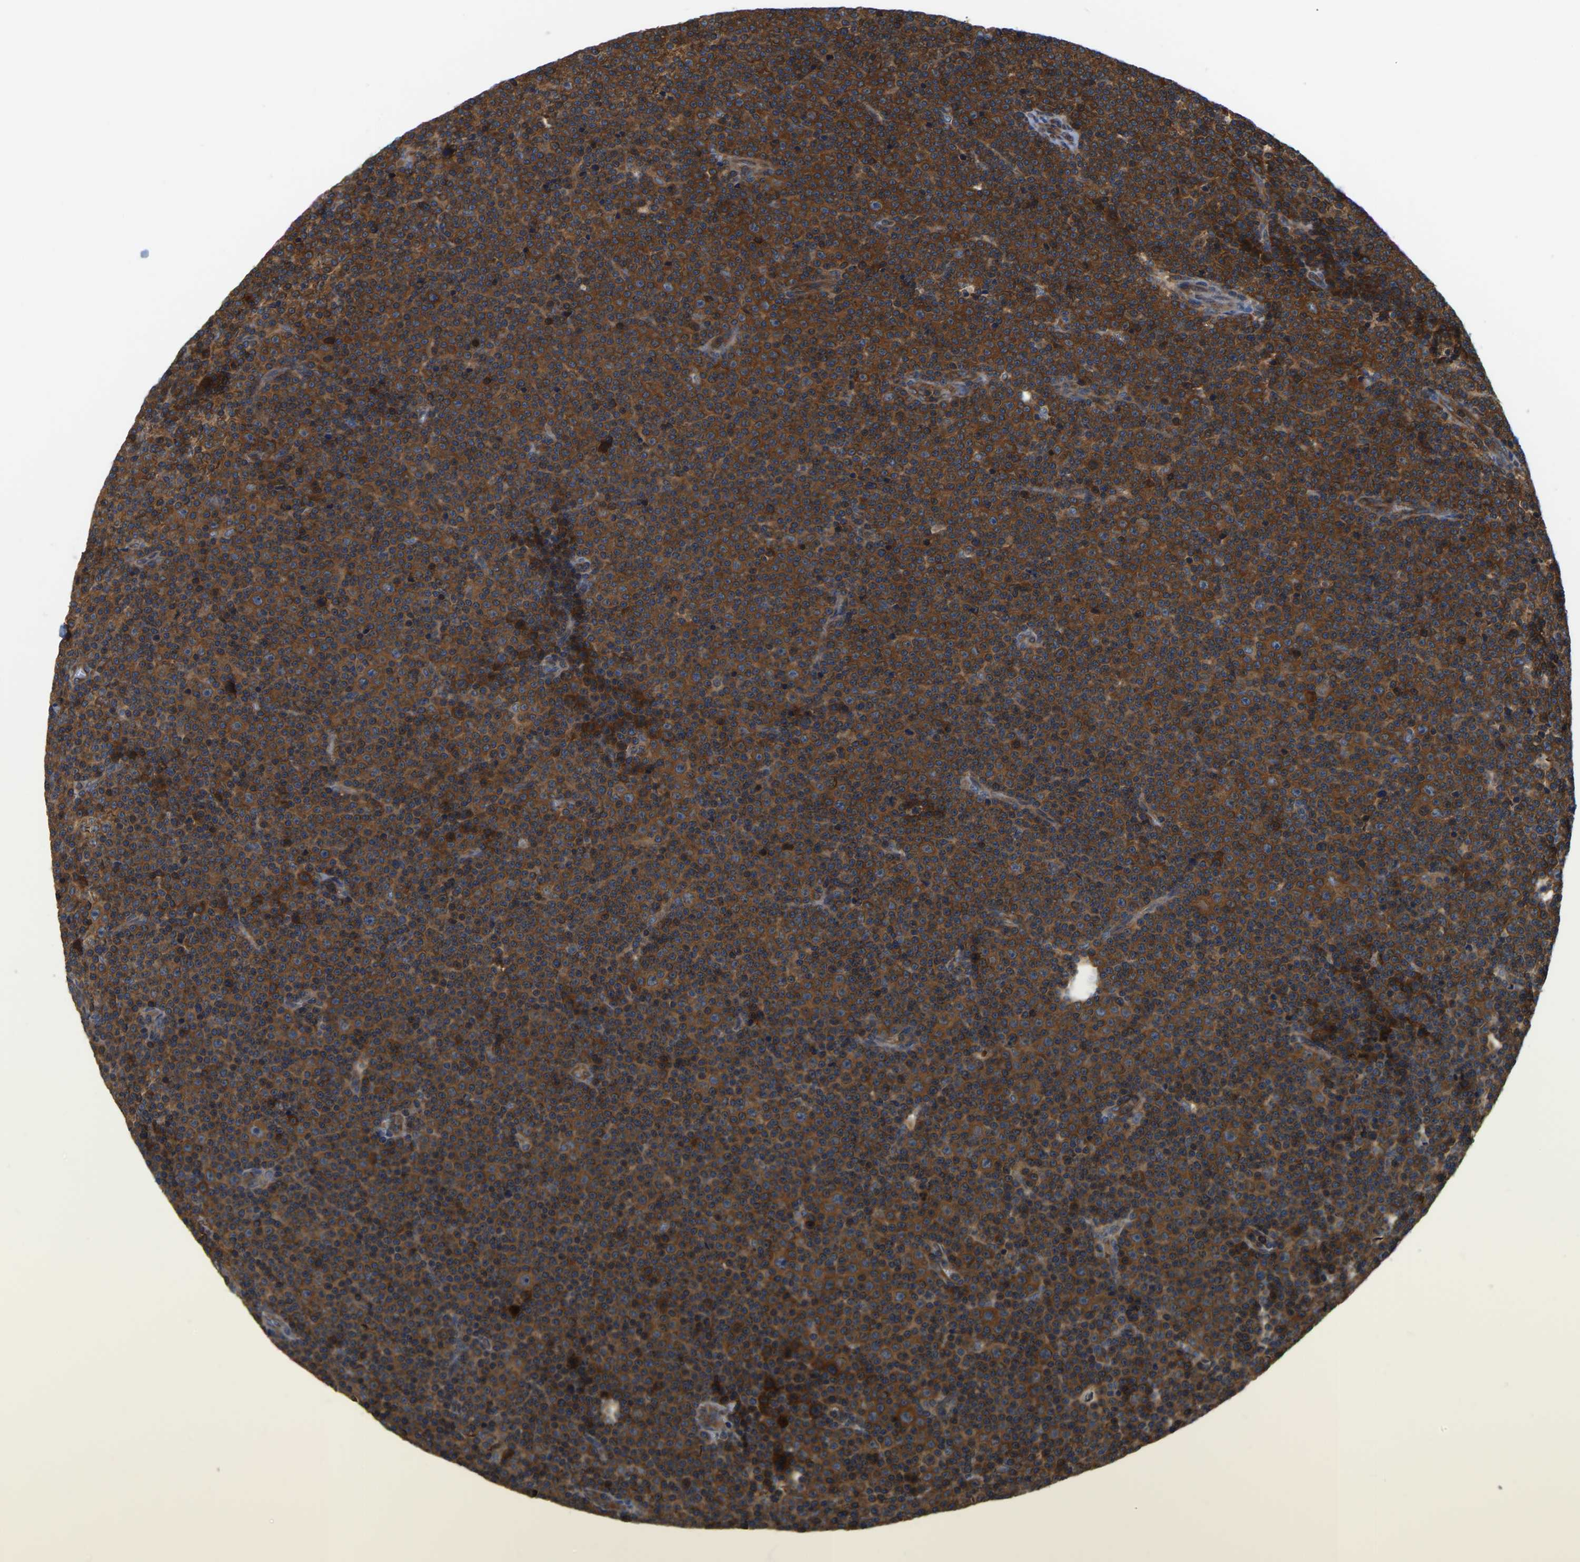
{"staining": {"intensity": "strong", "quantity": ">75%", "location": "cytoplasmic/membranous"}, "tissue": "lymphoma", "cell_type": "Tumor cells", "image_type": "cancer", "snomed": [{"axis": "morphology", "description": "Malignant lymphoma, non-Hodgkin's type, Low grade"}, {"axis": "topography", "description": "Lymph node"}], "caption": "Human low-grade malignant lymphoma, non-Hodgkin's type stained for a protein (brown) demonstrates strong cytoplasmic/membranous positive staining in about >75% of tumor cells.", "gene": "GARS1", "patient": {"sex": "female", "age": 67}}